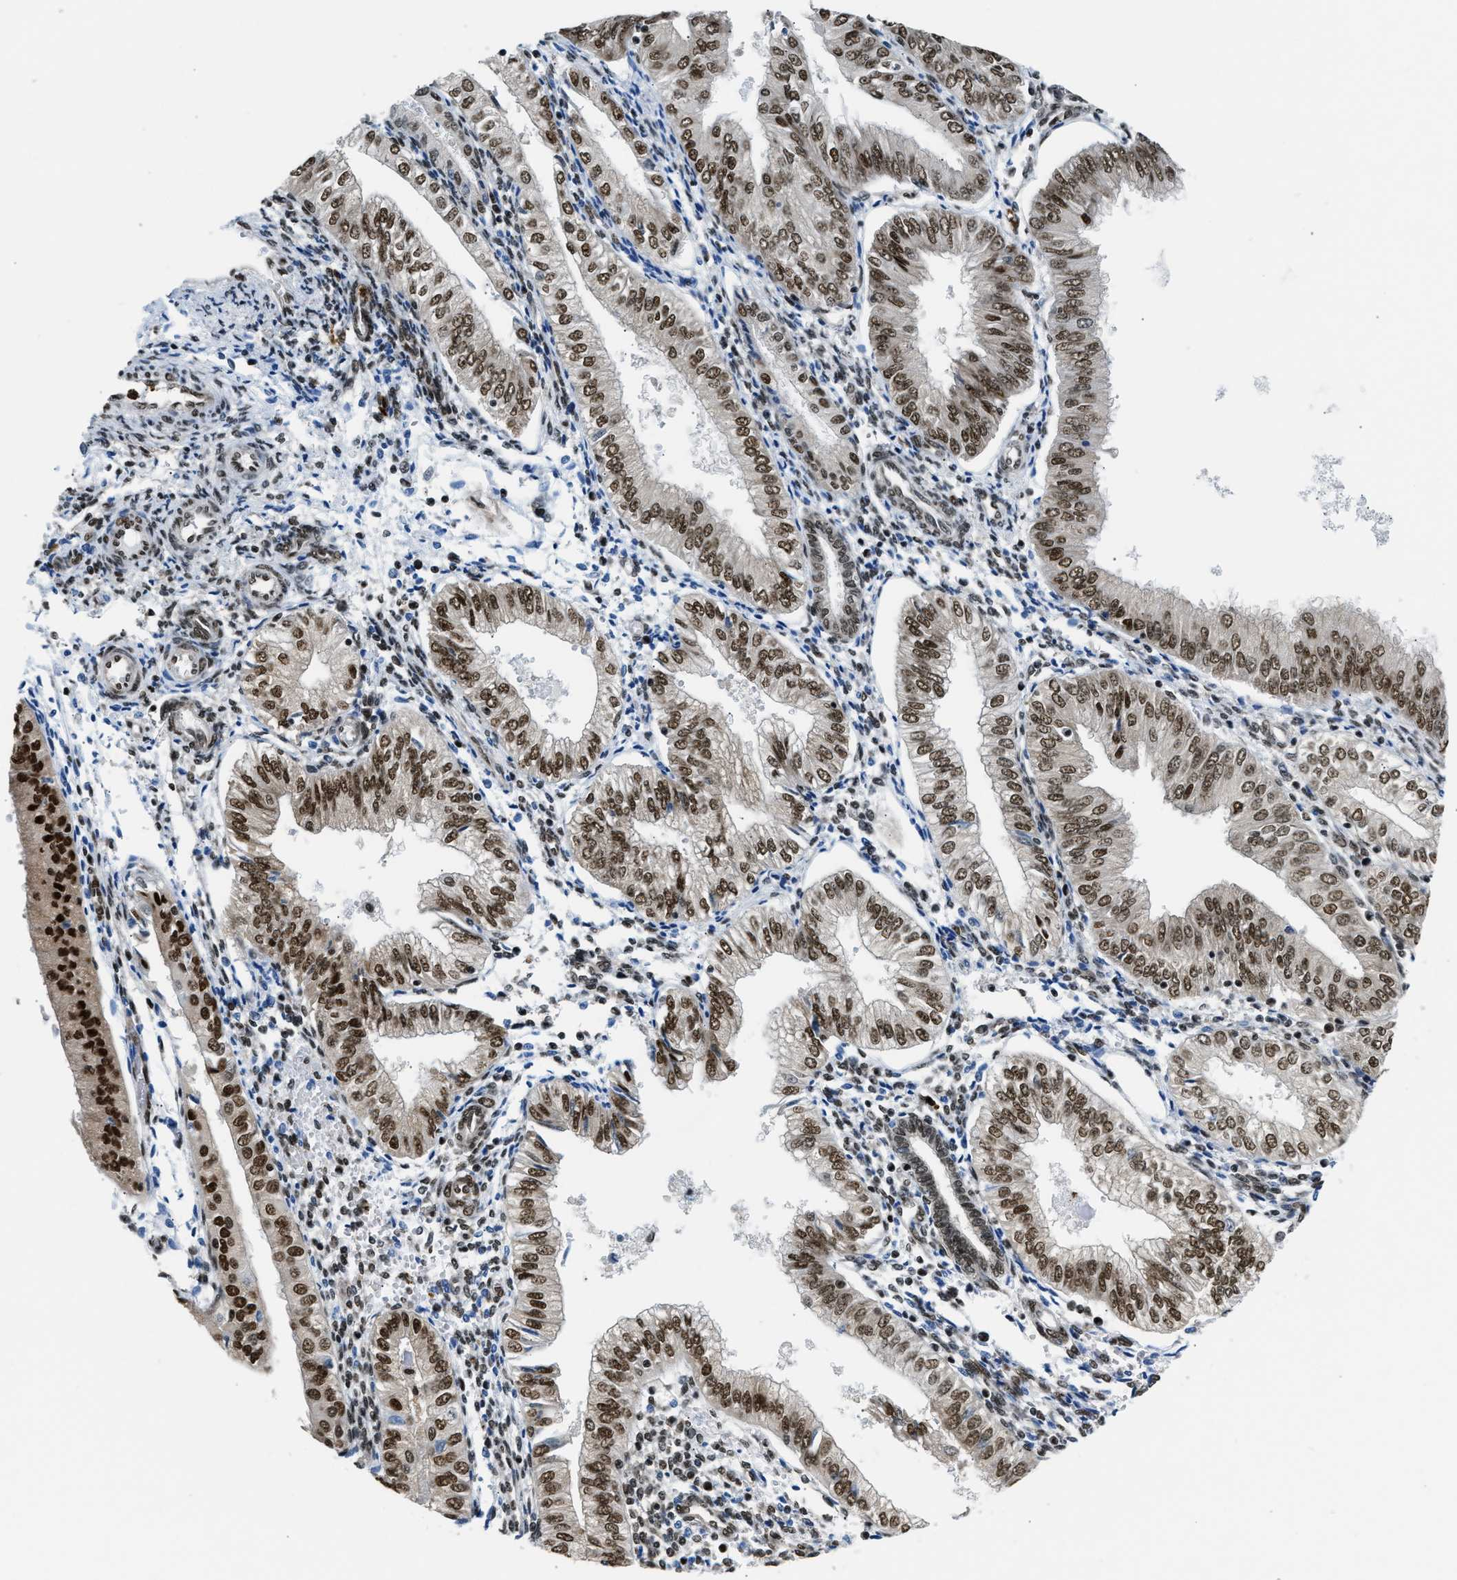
{"staining": {"intensity": "moderate", "quantity": ">75%", "location": "nuclear"}, "tissue": "endometrial cancer", "cell_type": "Tumor cells", "image_type": "cancer", "snomed": [{"axis": "morphology", "description": "Adenocarcinoma, NOS"}, {"axis": "topography", "description": "Endometrium"}], "caption": "IHC image of neoplastic tissue: endometrial adenocarcinoma stained using immunohistochemistry displays medium levels of moderate protein expression localized specifically in the nuclear of tumor cells, appearing as a nuclear brown color.", "gene": "CCNDBP1", "patient": {"sex": "female", "age": 53}}